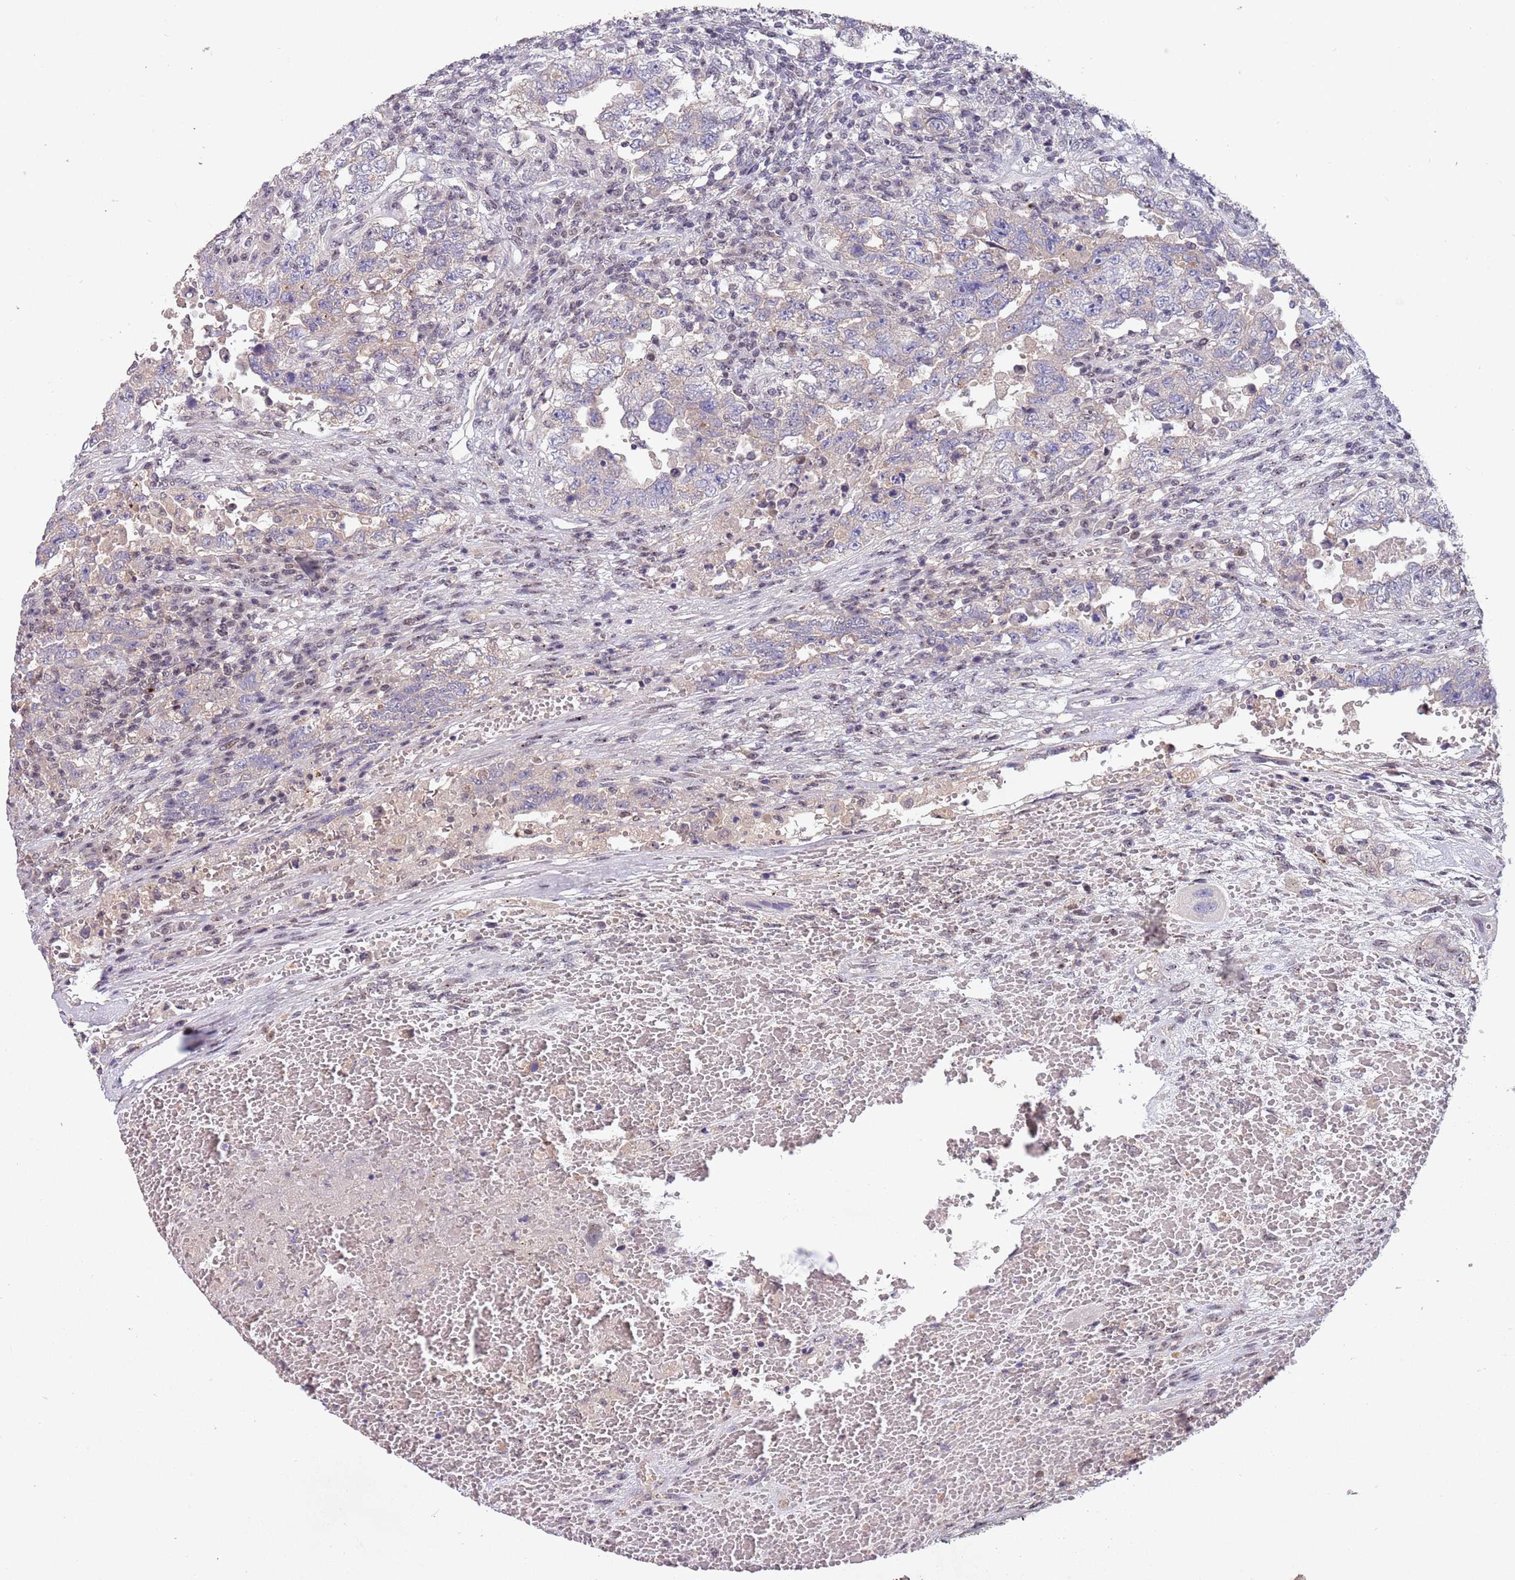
{"staining": {"intensity": "negative", "quantity": "none", "location": "none"}, "tissue": "testis cancer", "cell_type": "Tumor cells", "image_type": "cancer", "snomed": [{"axis": "morphology", "description": "Carcinoma, Embryonal, NOS"}, {"axis": "topography", "description": "Testis"}], "caption": "Tumor cells show no significant positivity in testis cancer. The staining was performed using DAB to visualize the protein expression in brown, while the nuclei were stained in blue with hematoxylin (Magnification: 20x).", "gene": "CIZ1", "patient": {"sex": "male", "age": 26}}